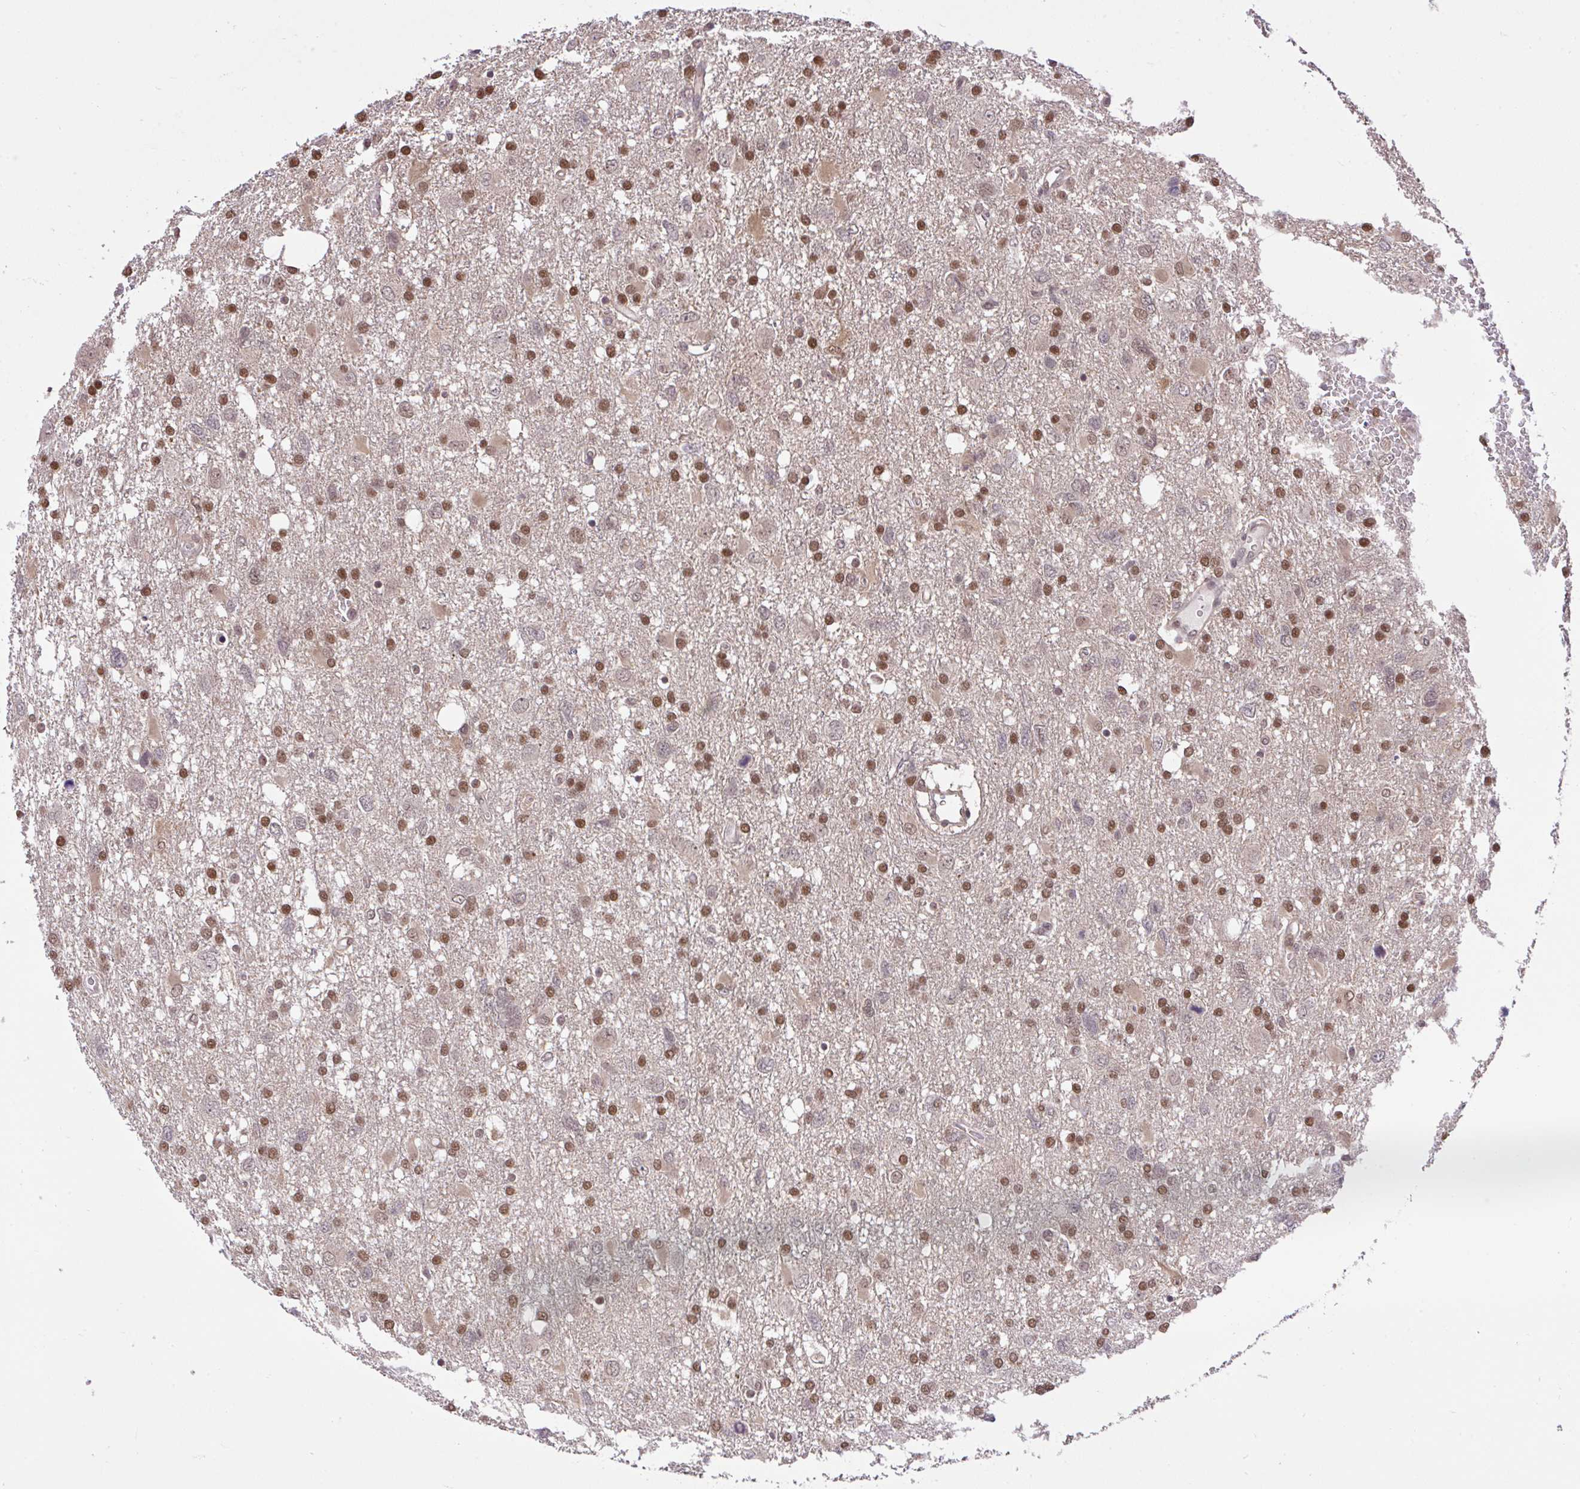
{"staining": {"intensity": "moderate", "quantity": ">75%", "location": "nuclear"}, "tissue": "glioma", "cell_type": "Tumor cells", "image_type": "cancer", "snomed": [{"axis": "morphology", "description": "Glioma, malignant, High grade"}, {"axis": "topography", "description": "Brain"}], "caption": "Brown immunohistochemical staining in human glioma reveals moderate nuclear staining in about >75% of tumor cells.", "gene": "GLIS3", "patient": {"sex": "male", "age": 61}}